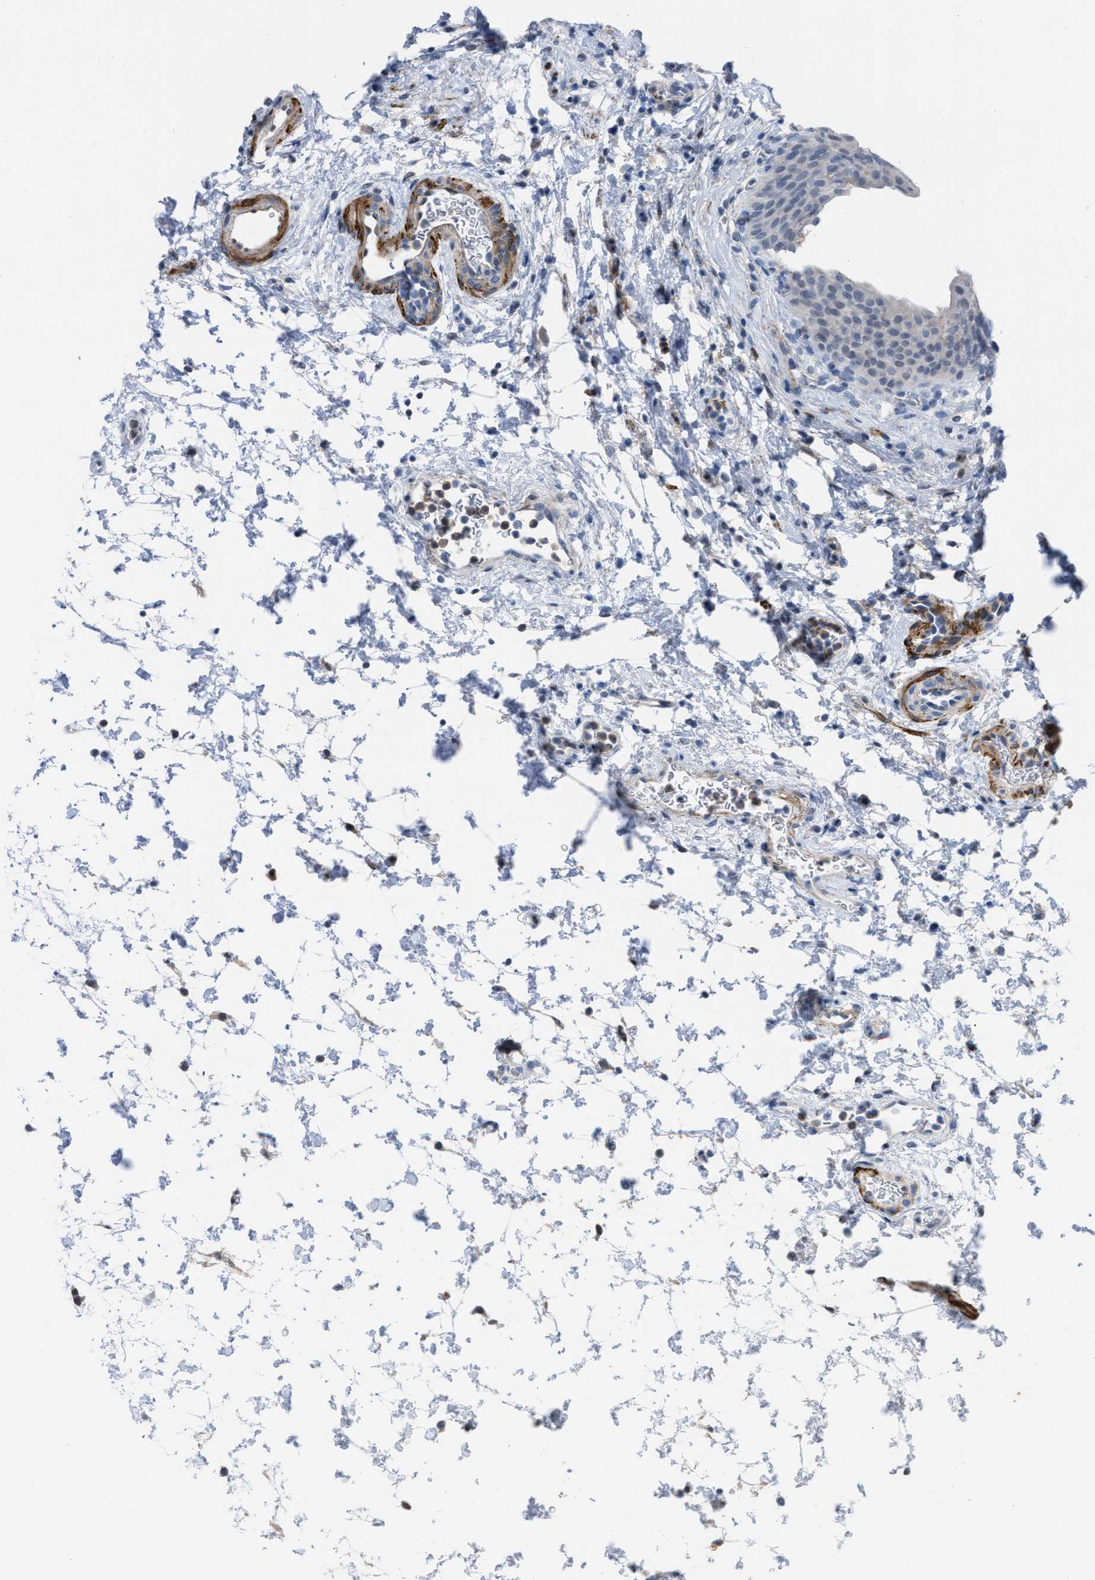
{"staining": {"intensity": "negative", "quantity": "none", "location": "none"}, "tissue": "urinary bladder", "cell_type": "Urothelial cells", "image_type": "normal", "snomed": [{"axis": "morphology", "description": "Normal tissue, NOS"}, {"axis": "topography", "description": "Urinary bladder"}], "caption": "Immunohistochemistry (IHC) image of unremarkable urinary bladder stained for a protein (brown), which shows no positivity in urothelial cells.", "gene": "PRMT2", "patient": {"sex": "male", "age": 37}}